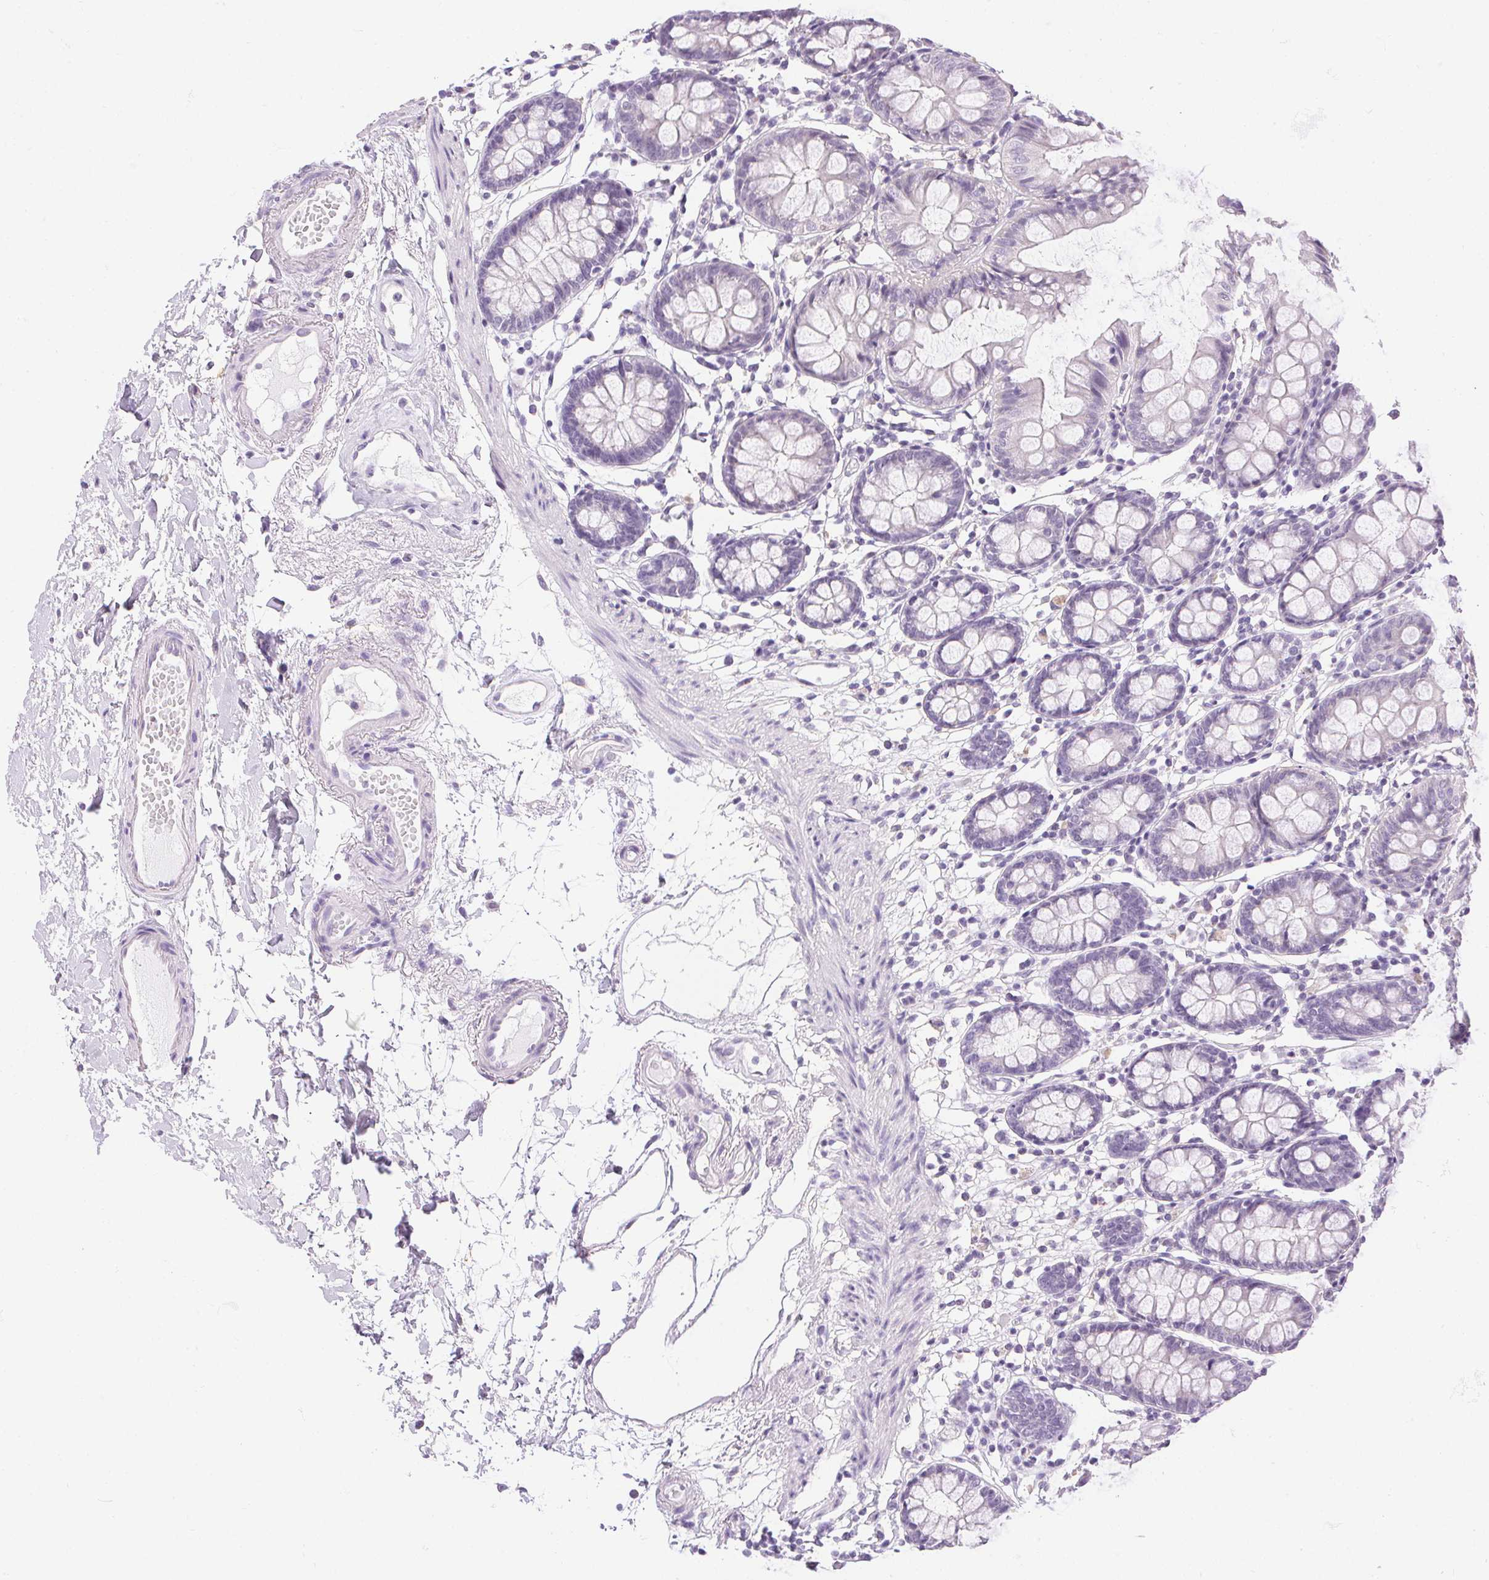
{"staining": {"intensity": "negative", "quantity": "none", "location": "none"}, "tissue": "colon", "cell_type": "Endothelial cells", "image_type": "normal", "snomed": [{"axis": "morphology", "description": "Normal tissue, NOS"}, {"axis": "topography", "description": "Colon"}], "caption": "IHC of normal colon demonstrates no positivity in endothelial cells.", "gene": "PRL", "patient": {"sex": "female", "age": 84}}